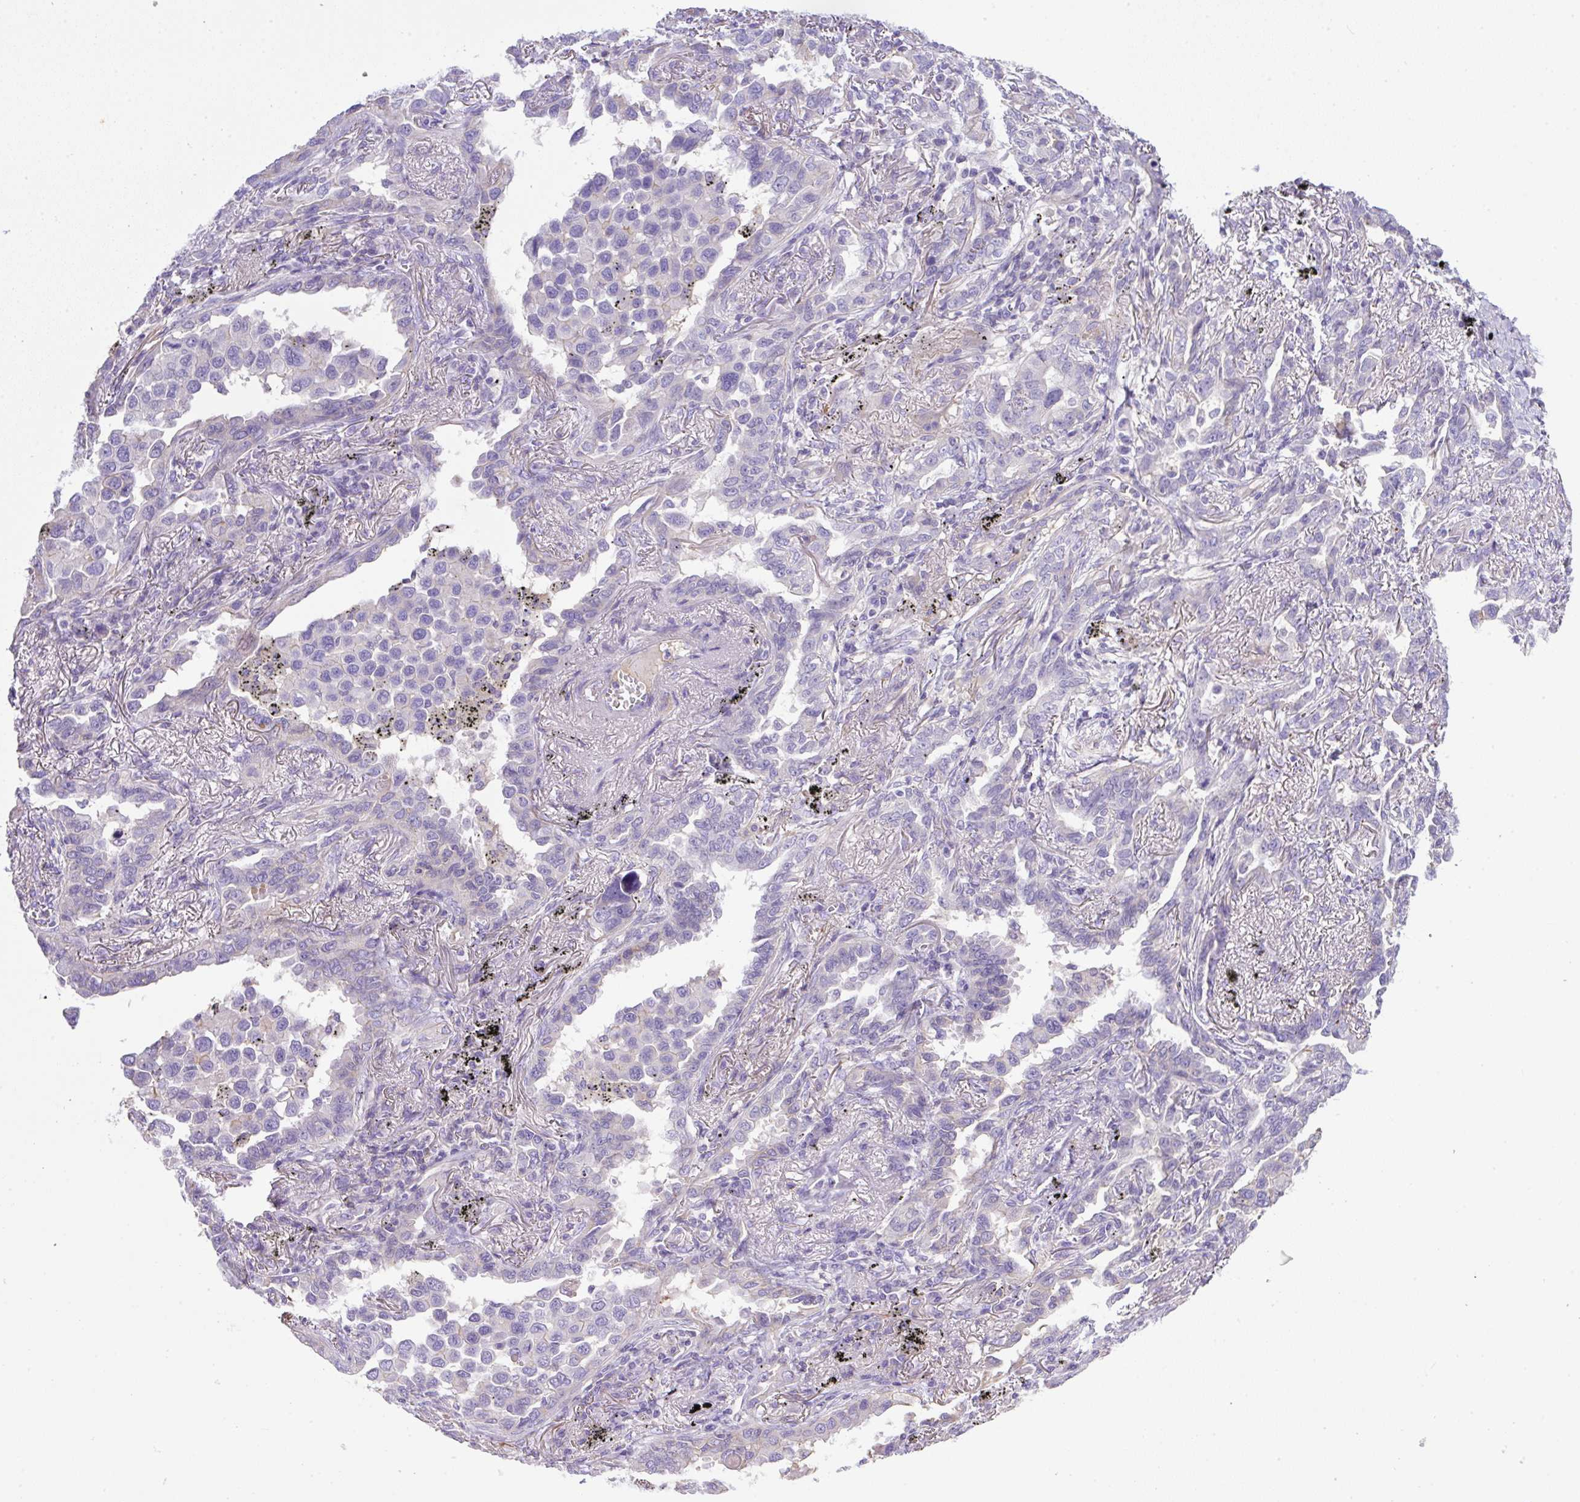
{"staining": {"intensity": "negative", "quantity": "none", "location": "none"}, "tissue": "lung cancer", "cell_type": "Tumor cells", "image_type": "cancer", "snomed": [{"axis": "morphology", "description": "Adenocarcinoma, NOS"}, {"axis": "topography", "description": "Lung"}], "caption": "Immunohistochemistry (IHC) photomicrograph of lung cancer stained for a protein (brown), which exhibits no expression in tumor cells.", "gene": "NPTN", "patient": {"sex": "male", "age": 67}}